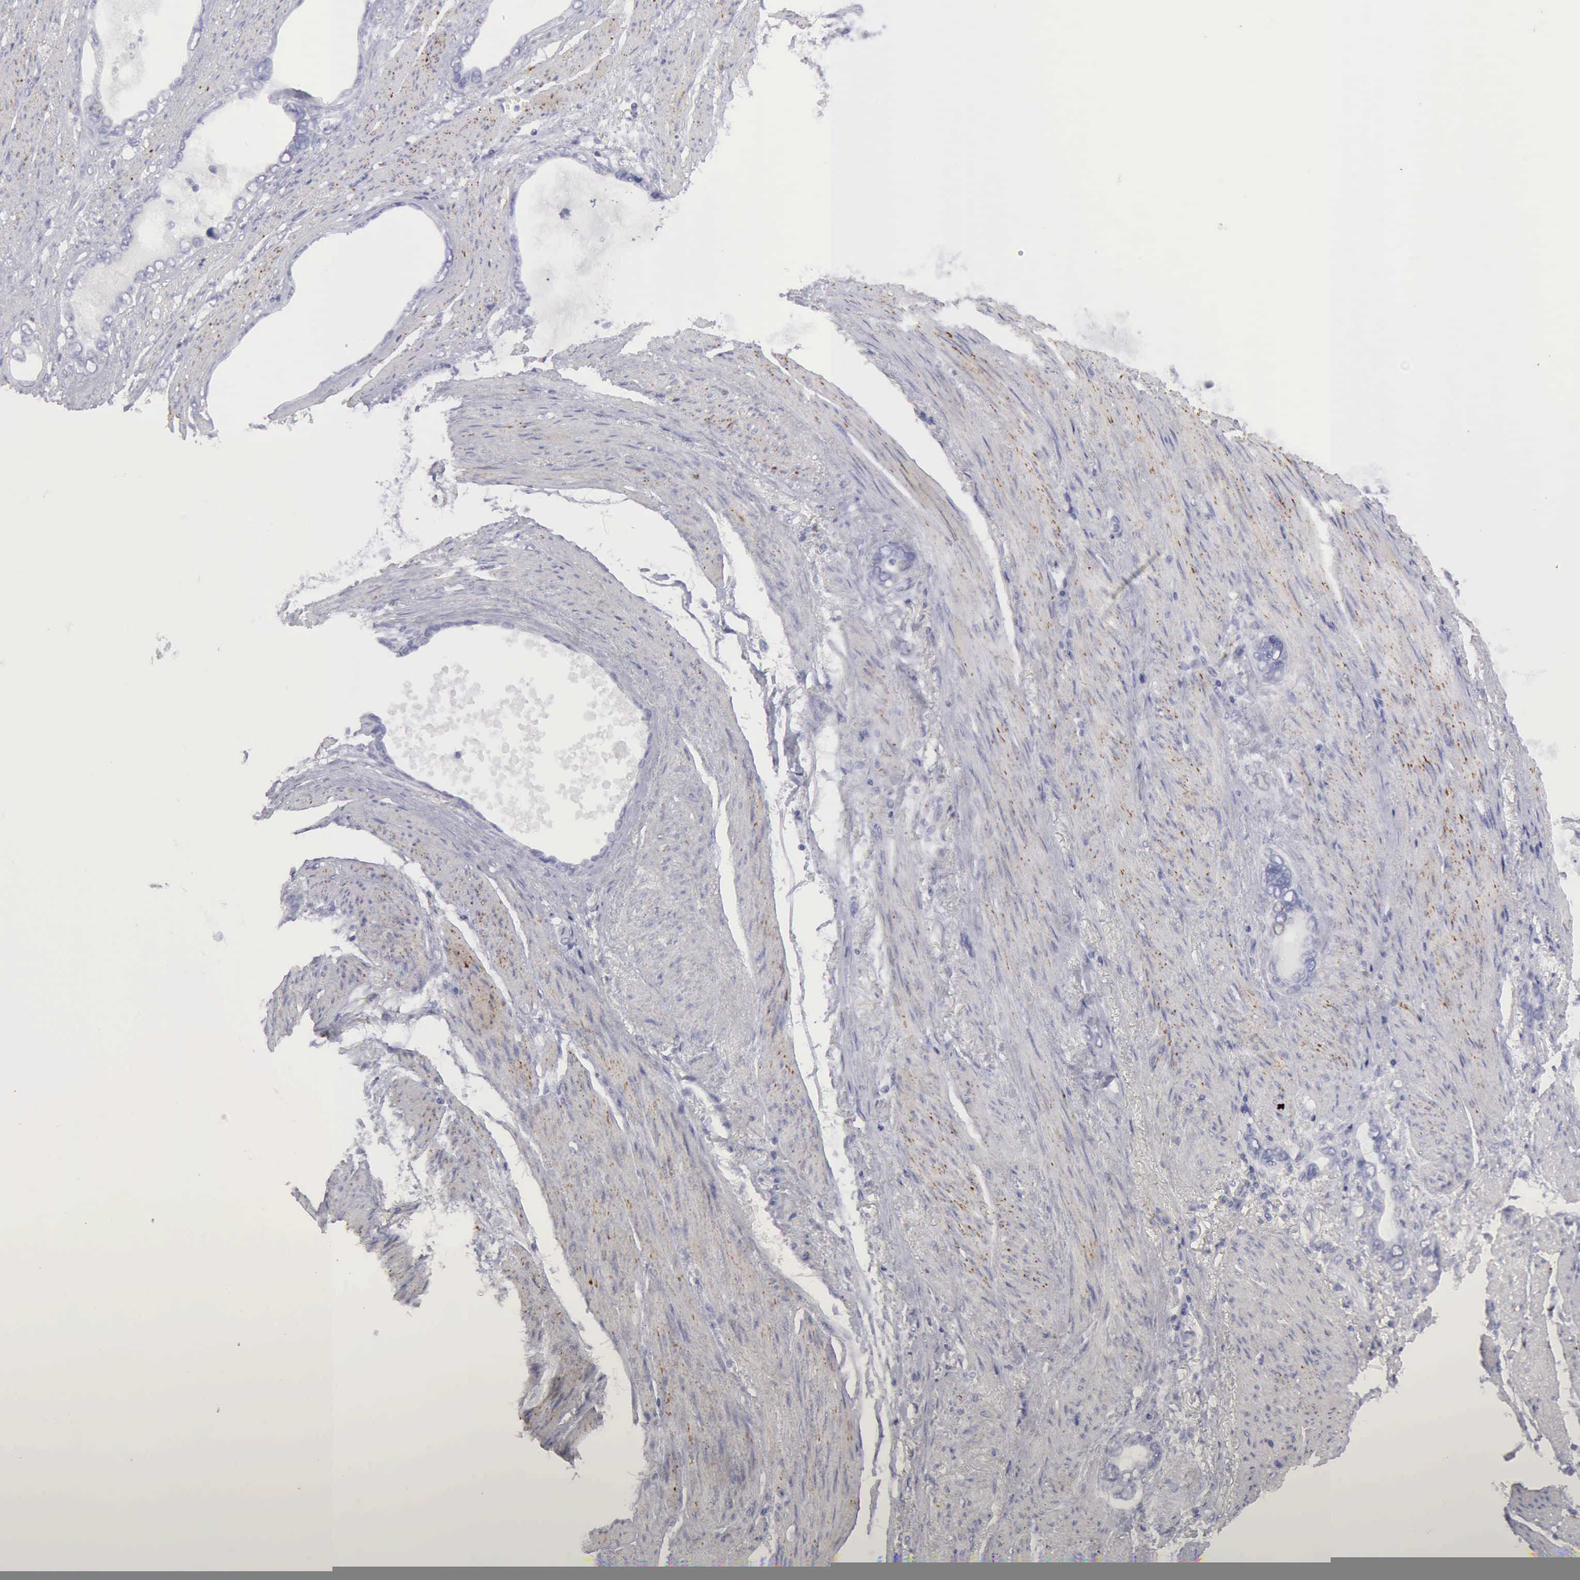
{"staining": {"intensity": "negative", "quantity": "none", "location": "none"}, "tissue": "stomach cancer", "cell_type": "Tumor cells", "image_type": "cancer", "snomed": [{"axis": "morphology", "description": "Adenocarcinoma, NOS"}, {"axis": "topography", "description": "Stomach"}], "caption": "Stomach adenocarcinoma was stained to show a protein in brown. There is no significant staining in tumor cells.", "gene": "NCAM1", "patient": {"sex": "male", "age": 78}}